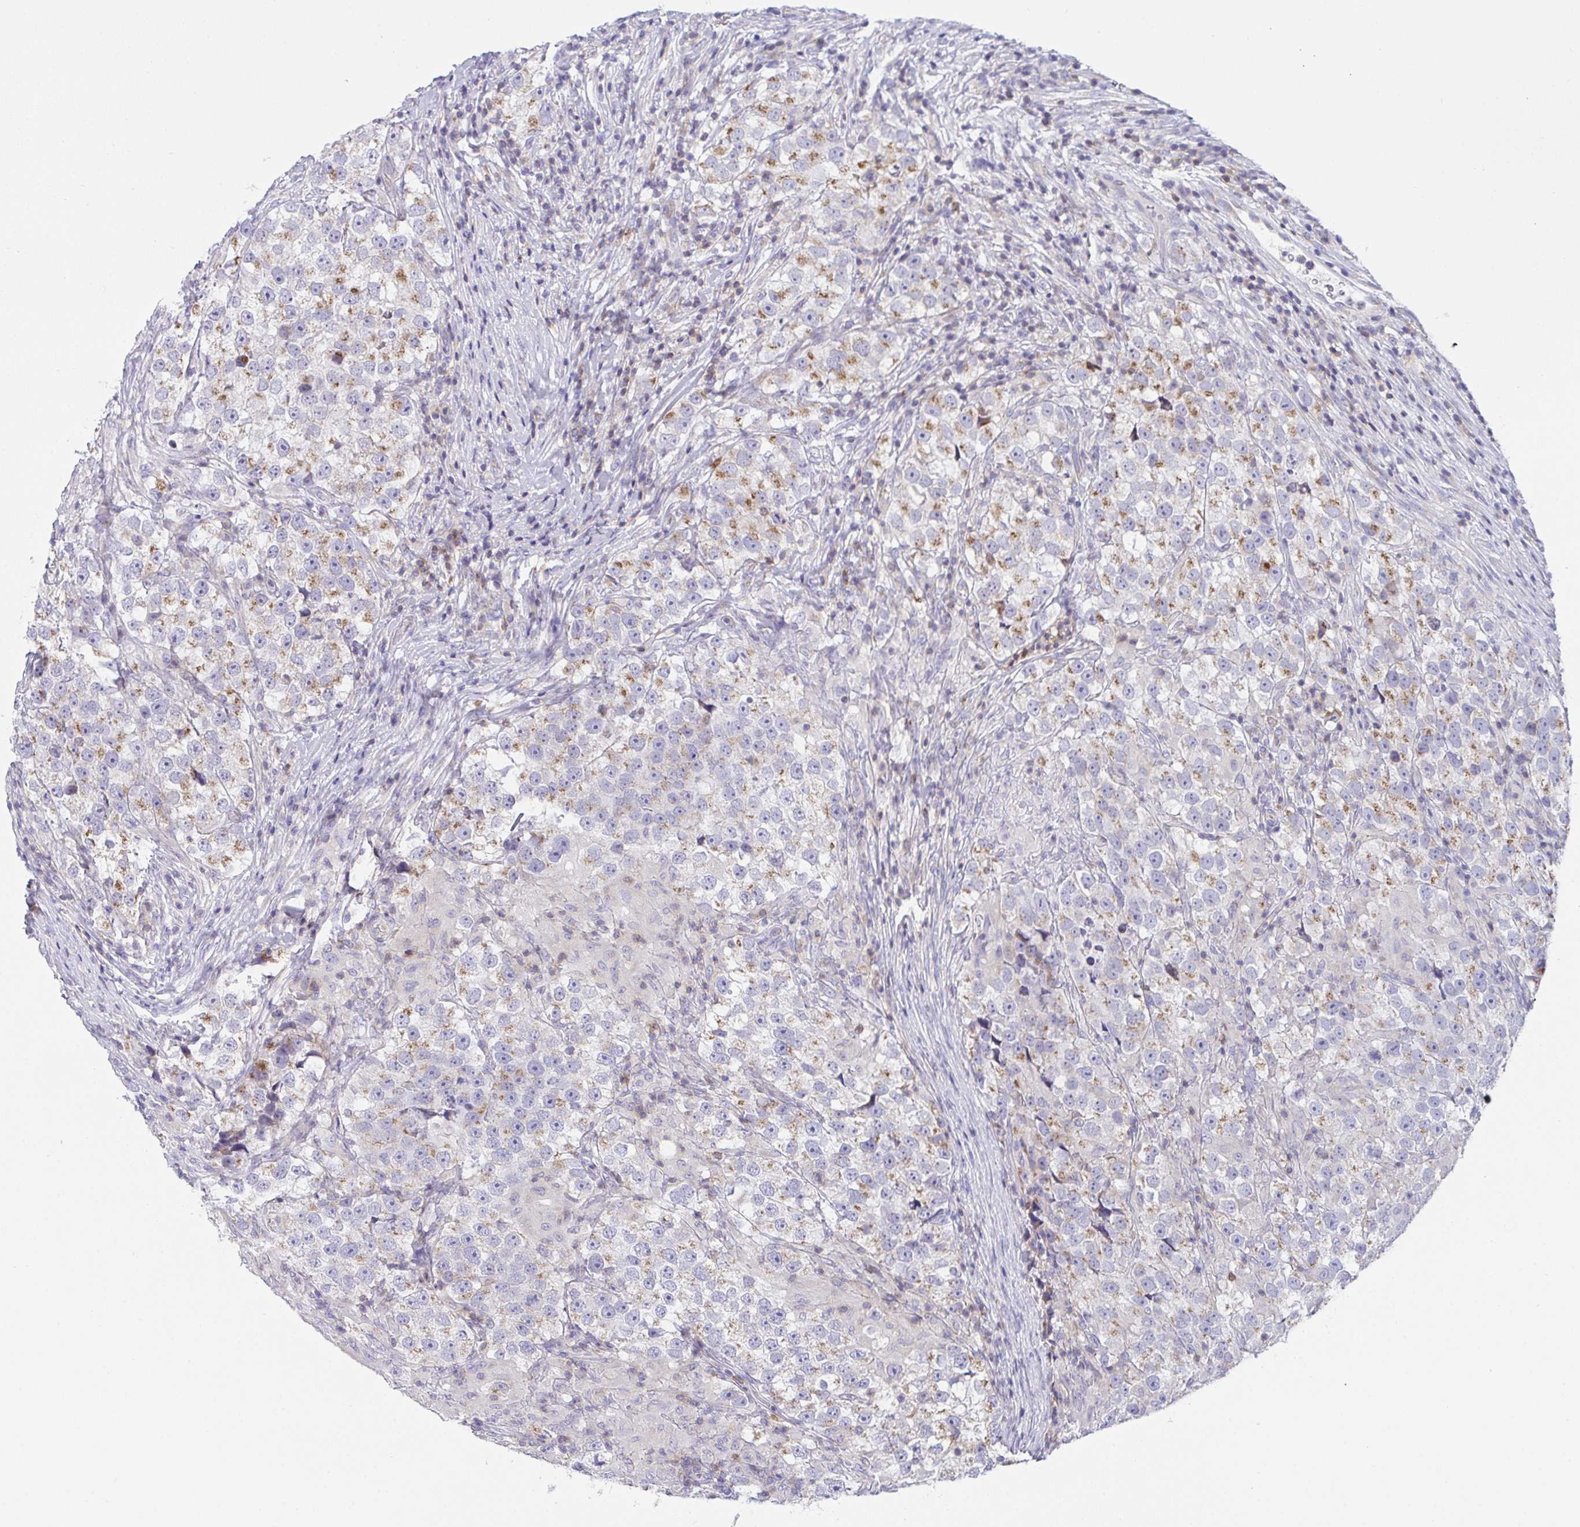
{"staining": {"intensity": "moderate", "quantity": "25%-75%", "location": "cytoplasmic/membranous"}, "tissue": "testis cancer", "cell_type": "Tumor cells", "image_type": "cancer", "snomed": [{"axis": "morphology", "description": "Seminoma, NOS"}, {"axis": "topography", "description": "Testis"}], "caption": "This photomicrograph shows IHC staining of seminoma (testis), with medium moderate cytoplasmic/membranous expression in about 25%-75% of tumor cells.", "gene": "MIA3", "patient": {"sex": "male", "age": 46}}